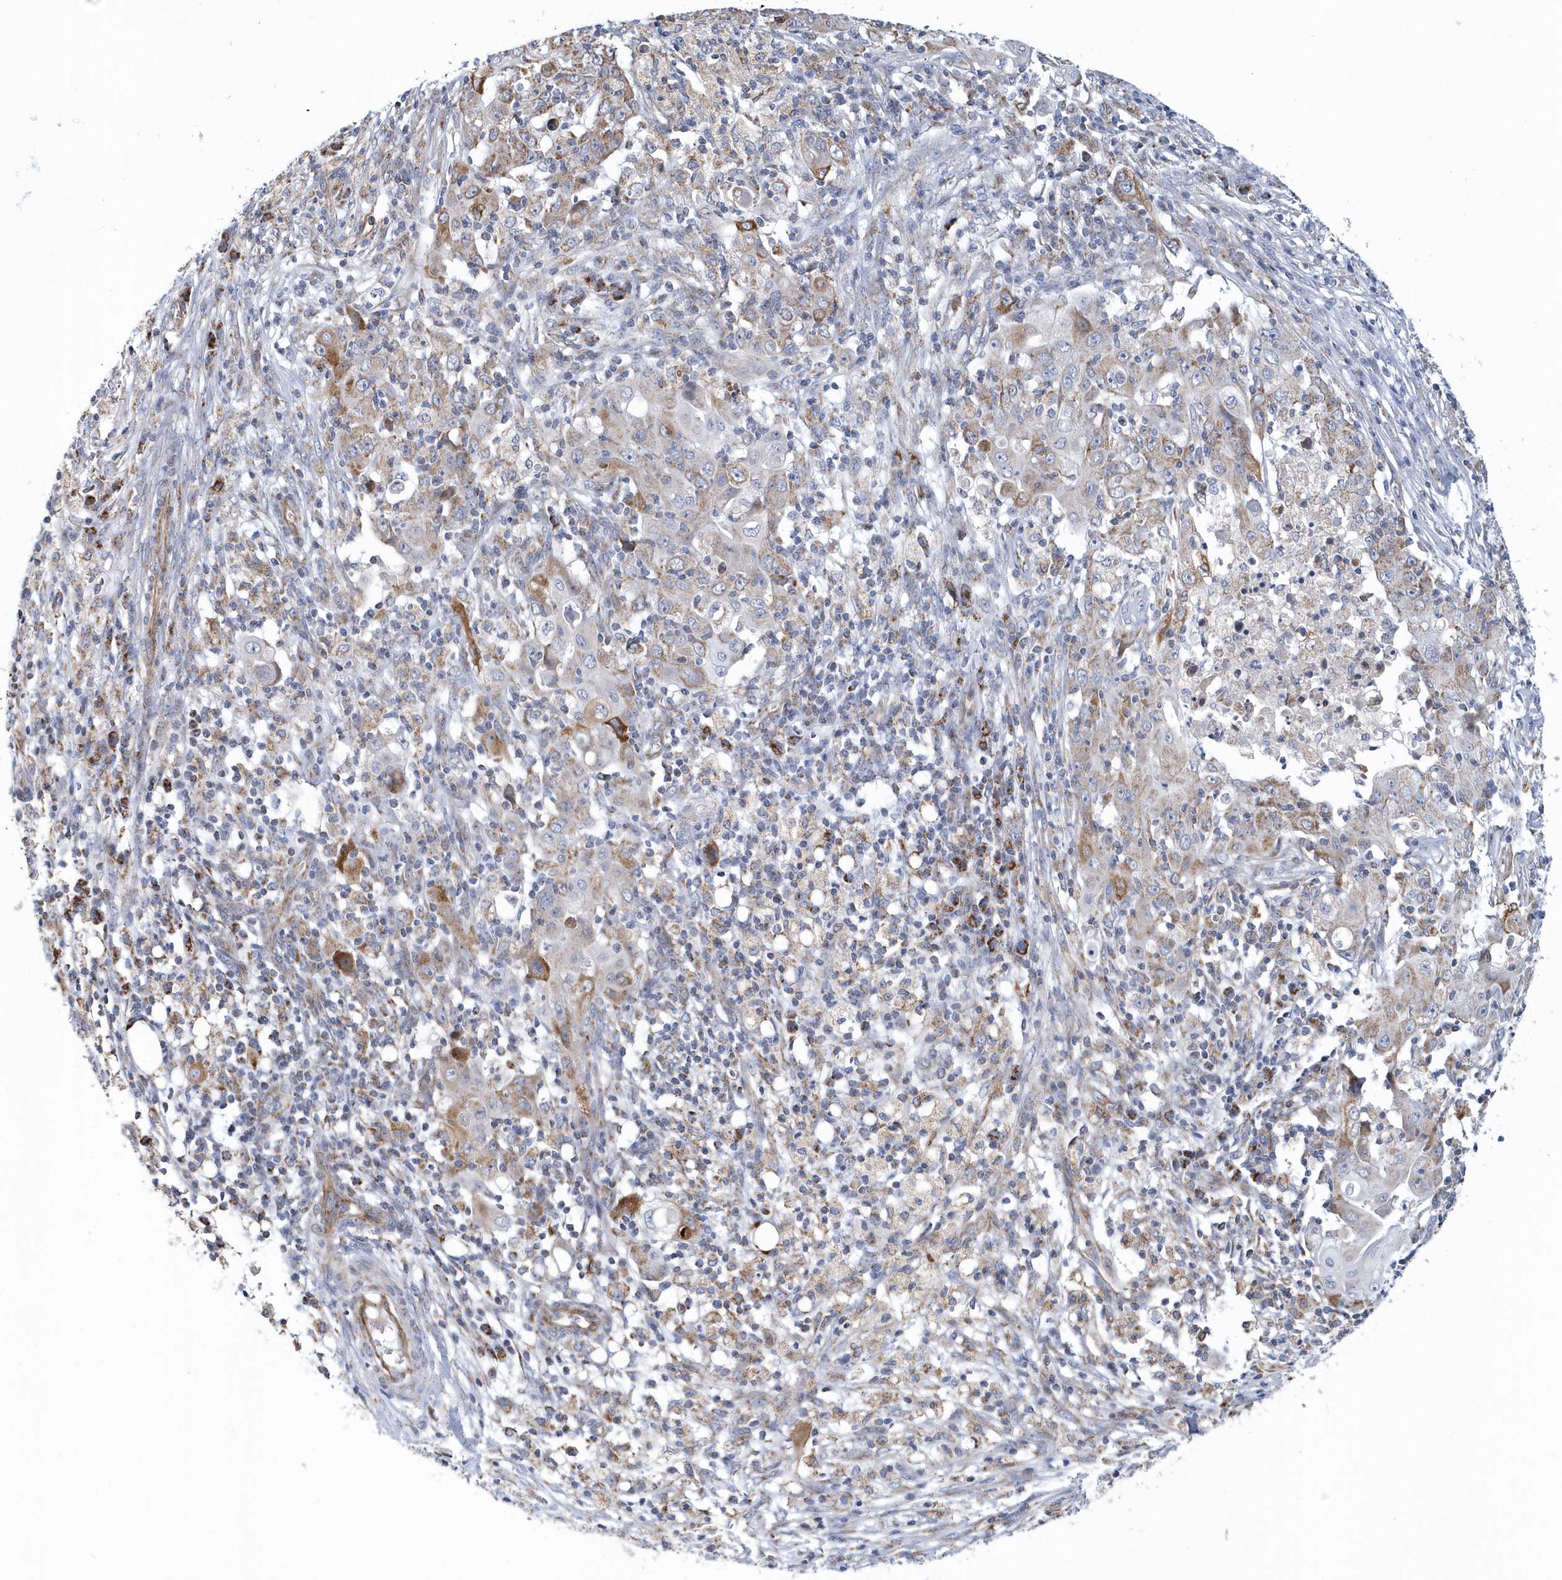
{"staining": {"intensity": "weak", "quantity": "25%-75%", "location": "cytoplasmic/membranous"}, "tissue": "ovarian cancer", "cell_type": "Tumor cells", "image_type": "cancer", "snomed": [{"axis": "morphology", "description": "Carcinoma, endometroid"}, {"axis": "topography", "description": "Ovary"}], "caption": "Ovarian cancer stained with DAB immunohistochemistry (IHC) reveals low levels of weak cytoplasmic/membranous expression in approximately 25%-75% of tumor cells. The staining is performed using DAB brown chromogen to label protein expression. The nuclei are counter-stained blue using hematoxylin.", "gene": "VWA5B2", "patient": {"sex": "female", "age": 42}}